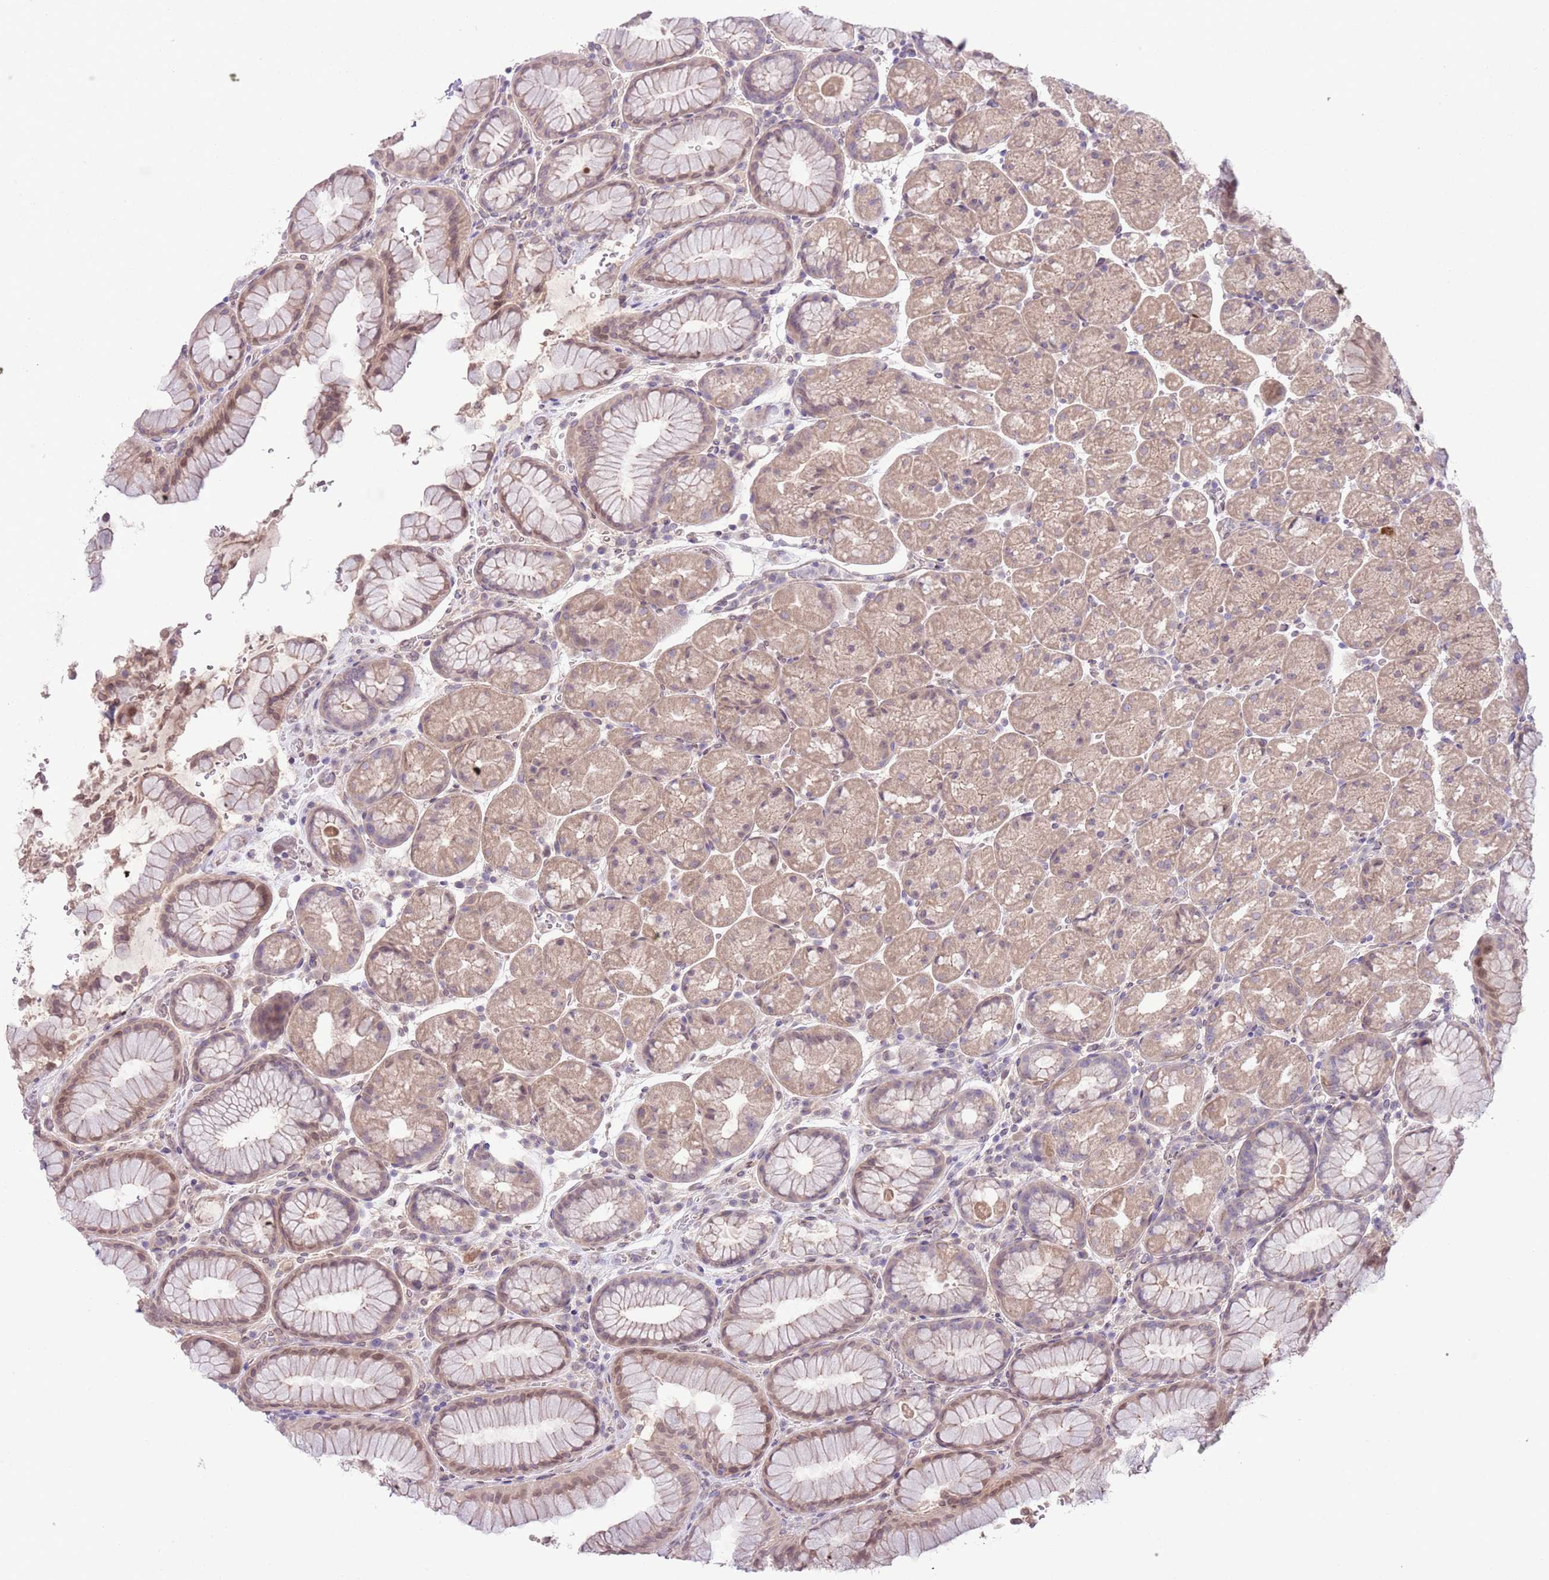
{"staining": {"intensity": "moderate", "quantity": ">75%", "location": "cytoplasmic/membranous,nuclear"}, "tissue": "stomach", "cell_type": "Glandular cells", "image_type": "normal", "snomed": [{"axis": "morphology", "description": "Normal tissue, NOS"}, {"axis": "topography", "description": "Stomach, upper"}, {"axis": "topography", "description": "Stomach, lower"}], "caption": "Brown immunohistochemical staining in normal stomach reveals moderate cytoplasmic/membranous,nuclear expression in approximately >75% of glandular cells.", "gene": "CCND2", "patient": {"sex": "male", "age": 67}}